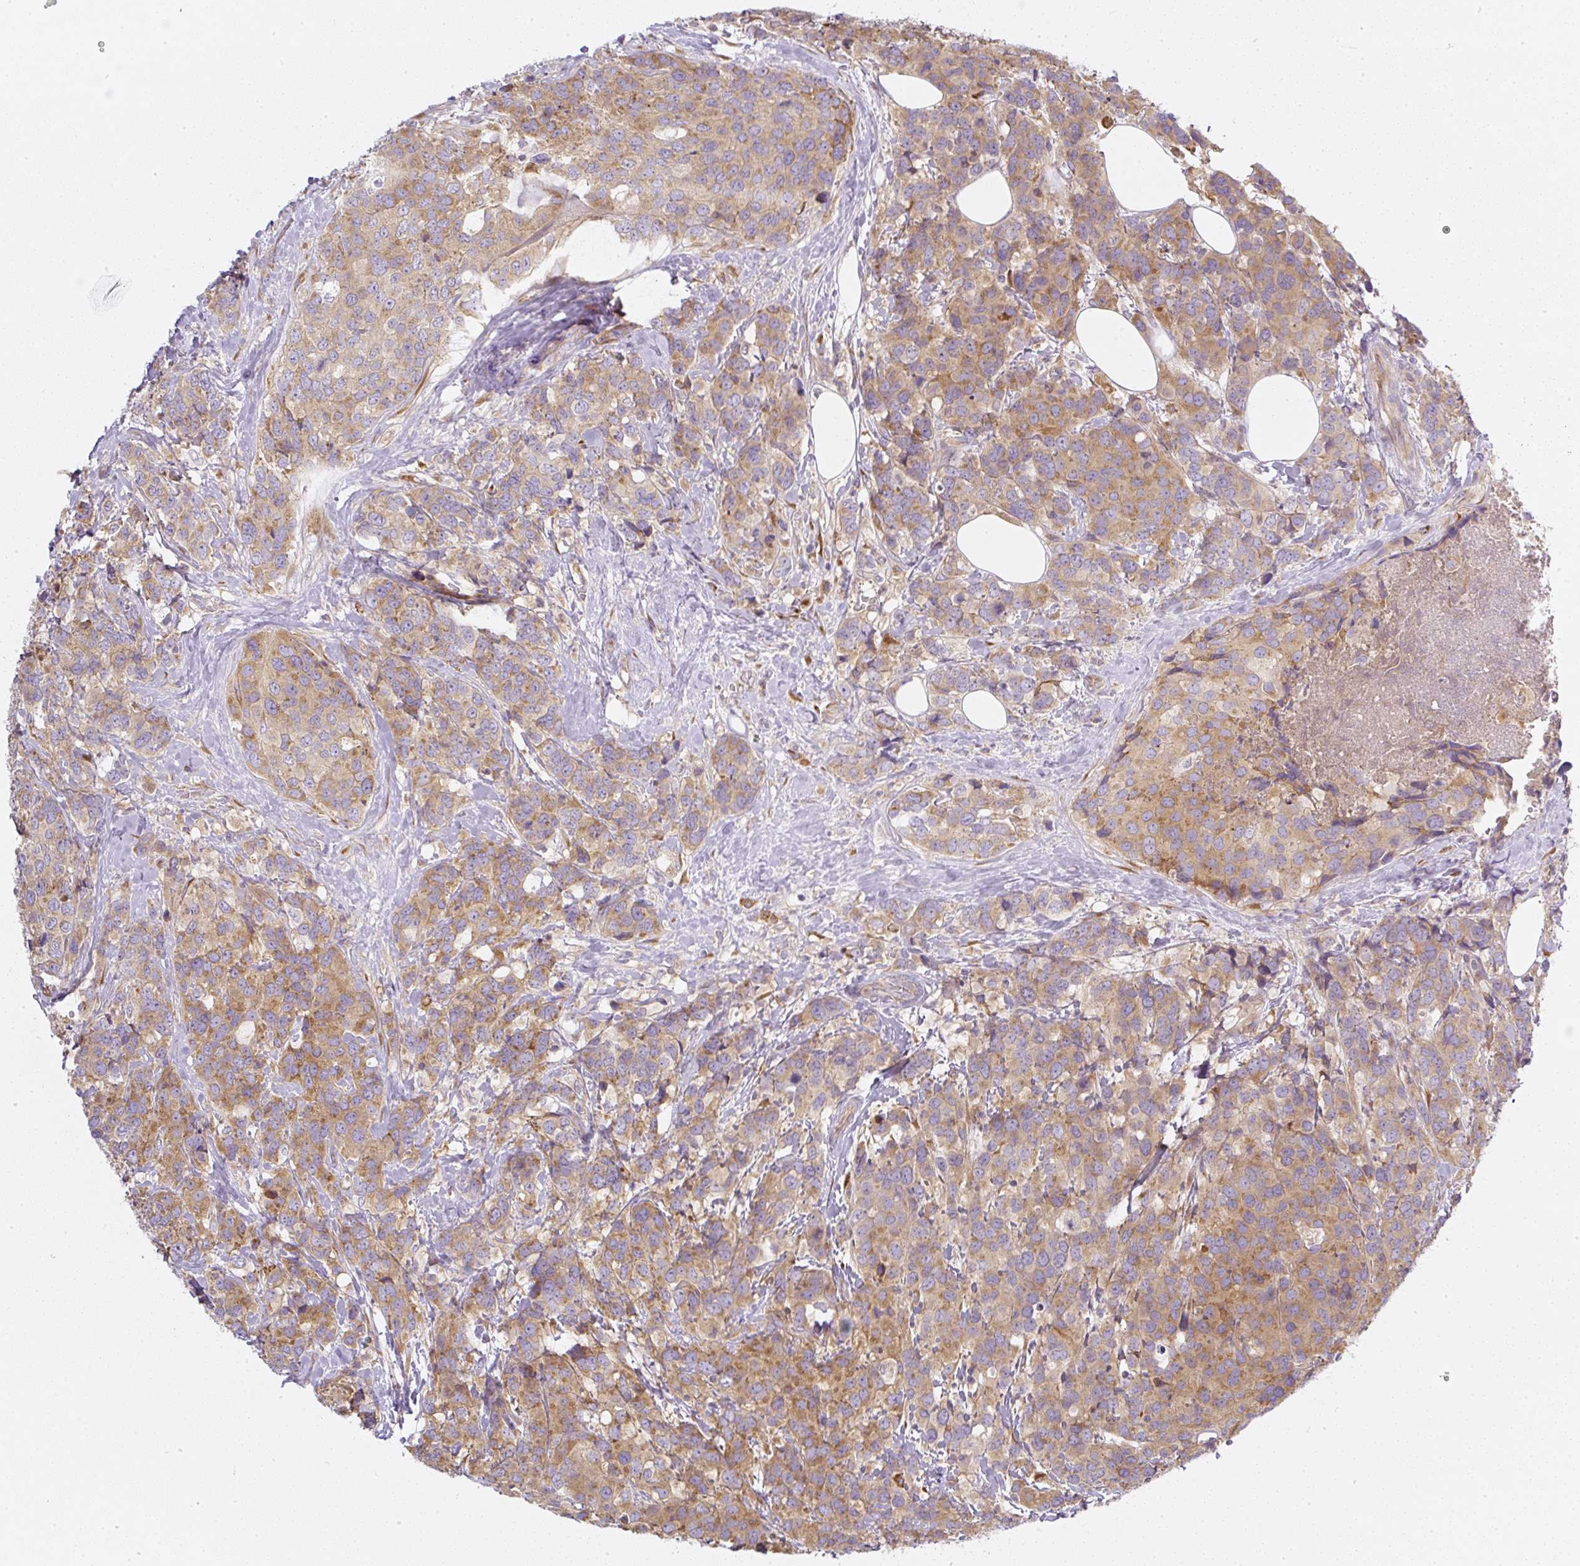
{"staining": {"intensity": "moderate", "quantity": ">75%", "location": "cytoplasmic/membranous"}, "tissue": "breast cancer", "cell_type": "Tumor cells", "image_type": "cancer", "snomed": [{"axis": "morphology", "description": "Lobular carcinoma"}, {"axis": "topography", "description": "Breast"}], "caption": "High-power microscopy captured an immunohistochemistry photomicrograph of lobular carcinoma (breast), revealing moderate cytoplasmic/membranous staining in about >75% of tumor cells.", "gene": "MLX", "patient": {"sex": "female", "age": 59}}